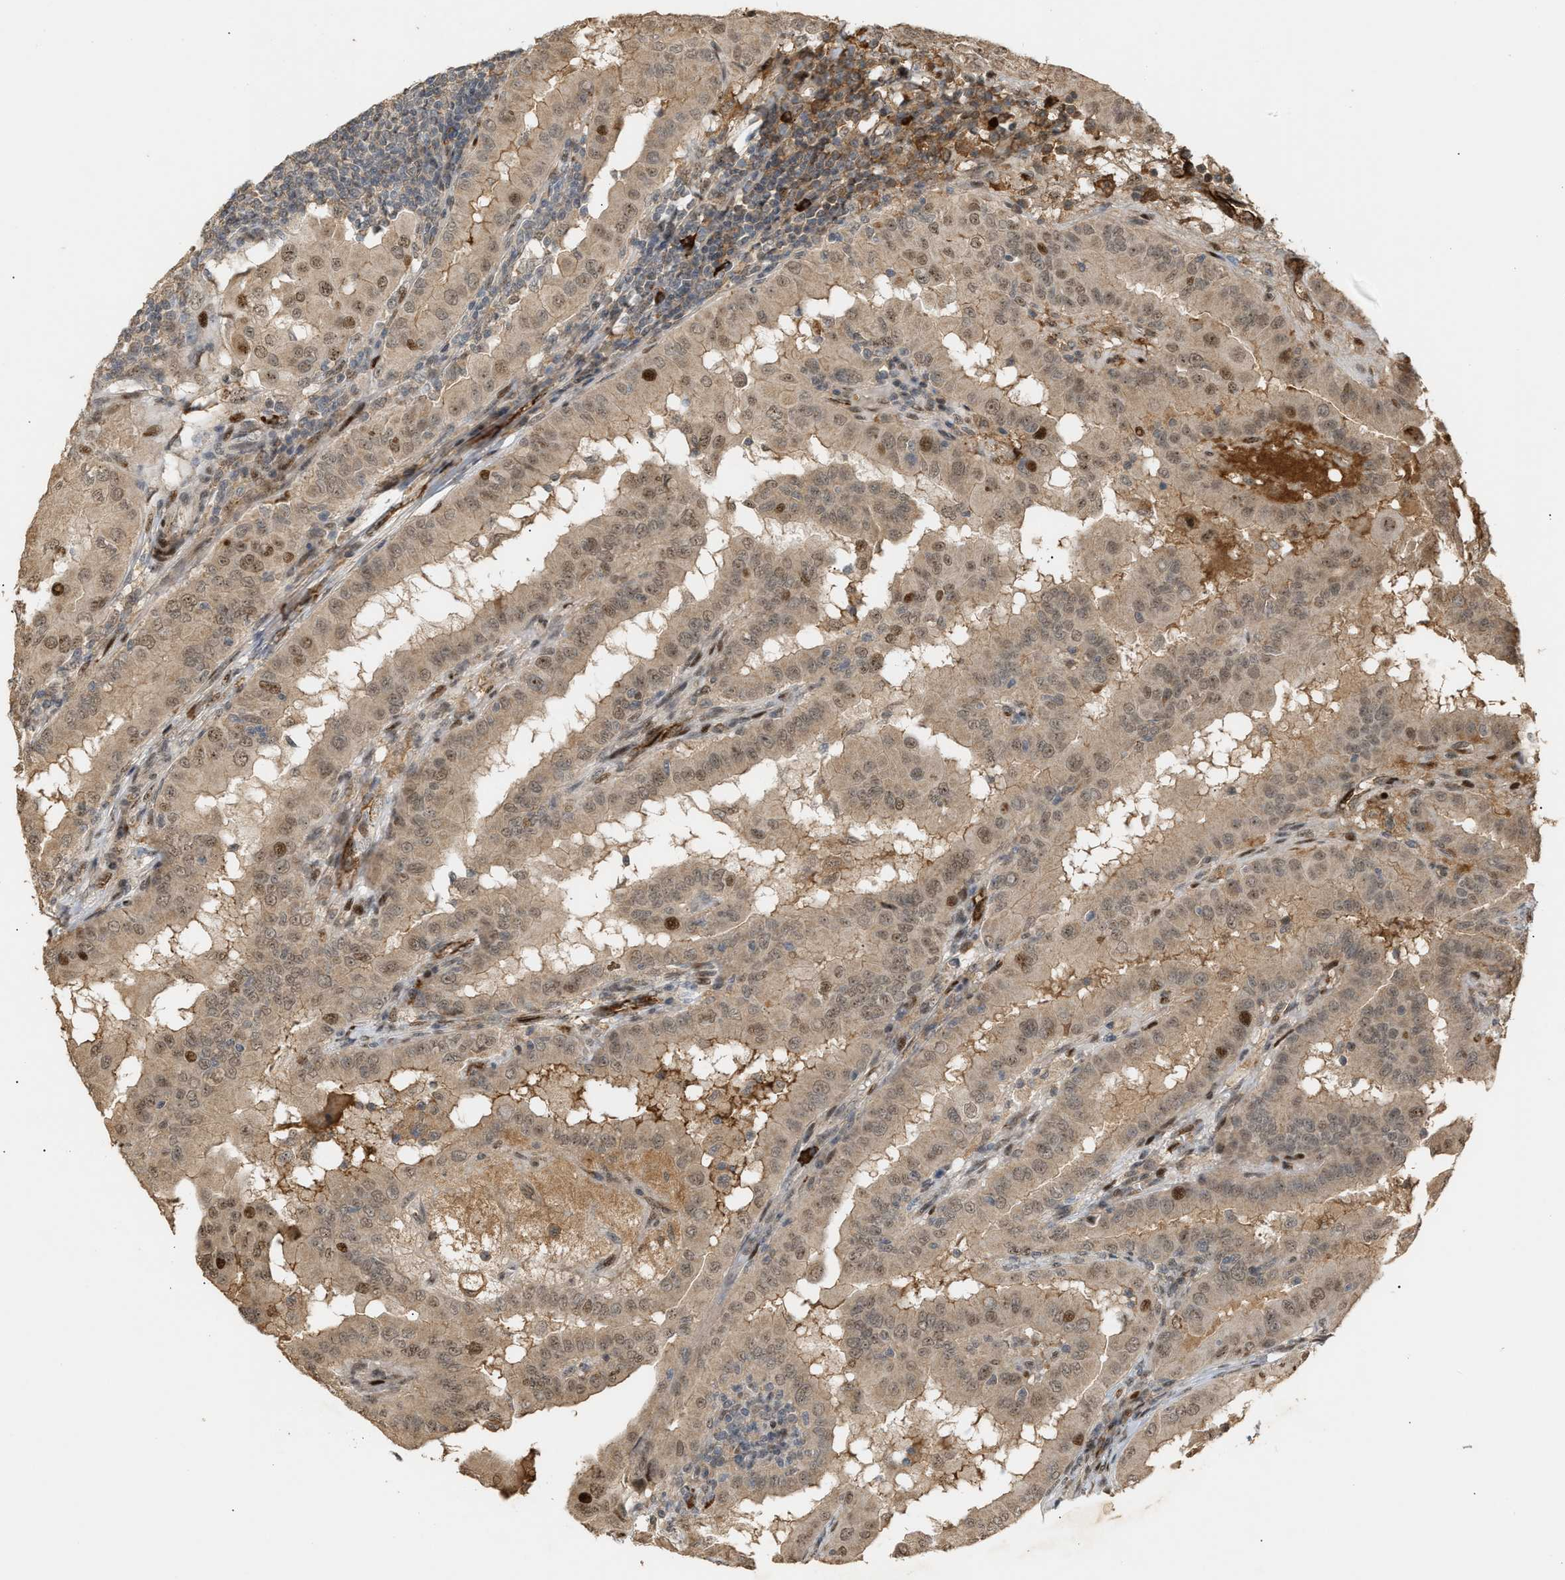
{"staining": {"intensity": "weak", "quantity": ">75%", "location": "cytoplasmic/membranous,nuclear"}, "tissue": "thyroid cancer", "cell_type": "Tumor cells", "image_type": "cancer", "snomed": [{"axis": "morphology", "description": "Papillary adenocarcinoma, NOS"}, {"axis": "topography", "description": "Thyroid gland"}], "caption": "Tumor cells demonstrate low levels of weak cytoplasmic/membranous and nuclear staining in approximately >75% of cells in human thyroid cancer.", "gene": "ZFAND5", "patient": {"sex": "male", "age": 33}}